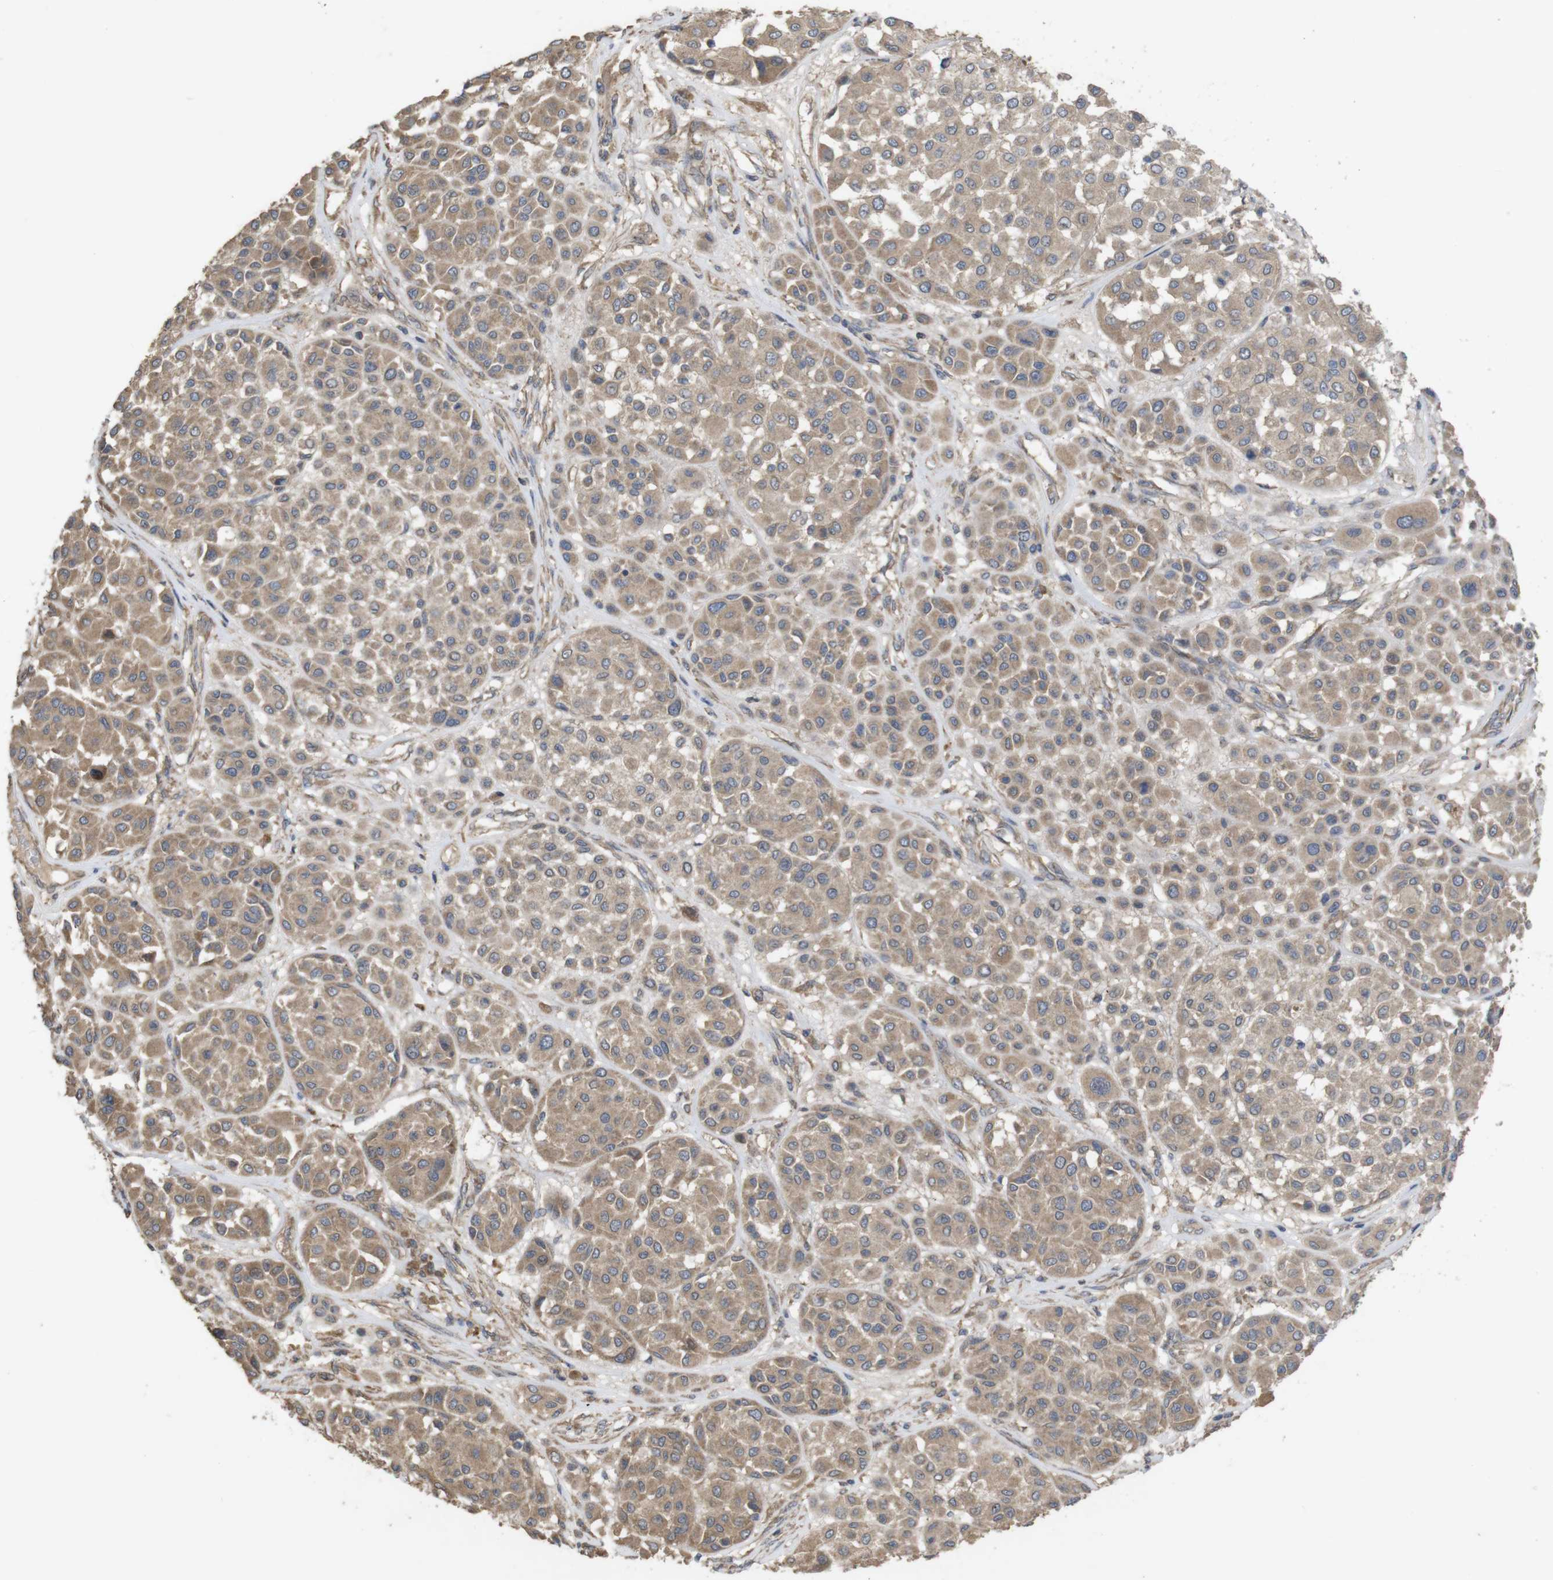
{"staining": {"intensity": "moderate", "quantity": ">75%", "location": "cytoplasmic/membranous"}, "tissue": "melanoma", "cell_type": "Tumor cells", "image_type": "cancer", "snomed": [{"axis": "morphology", "description": "Malignant melanoma, Metastatic site"}, {"axis": "topography", "description": "Soft tissue"}], "caption": "Protein analysis of malignant melanoma (metastatic site) tissue displays moderate cytoplasmic/membranous expression in about >75% of tumor cells.", "gene": "KCNS3", "patient": {"sex": "male", "age": 41}}